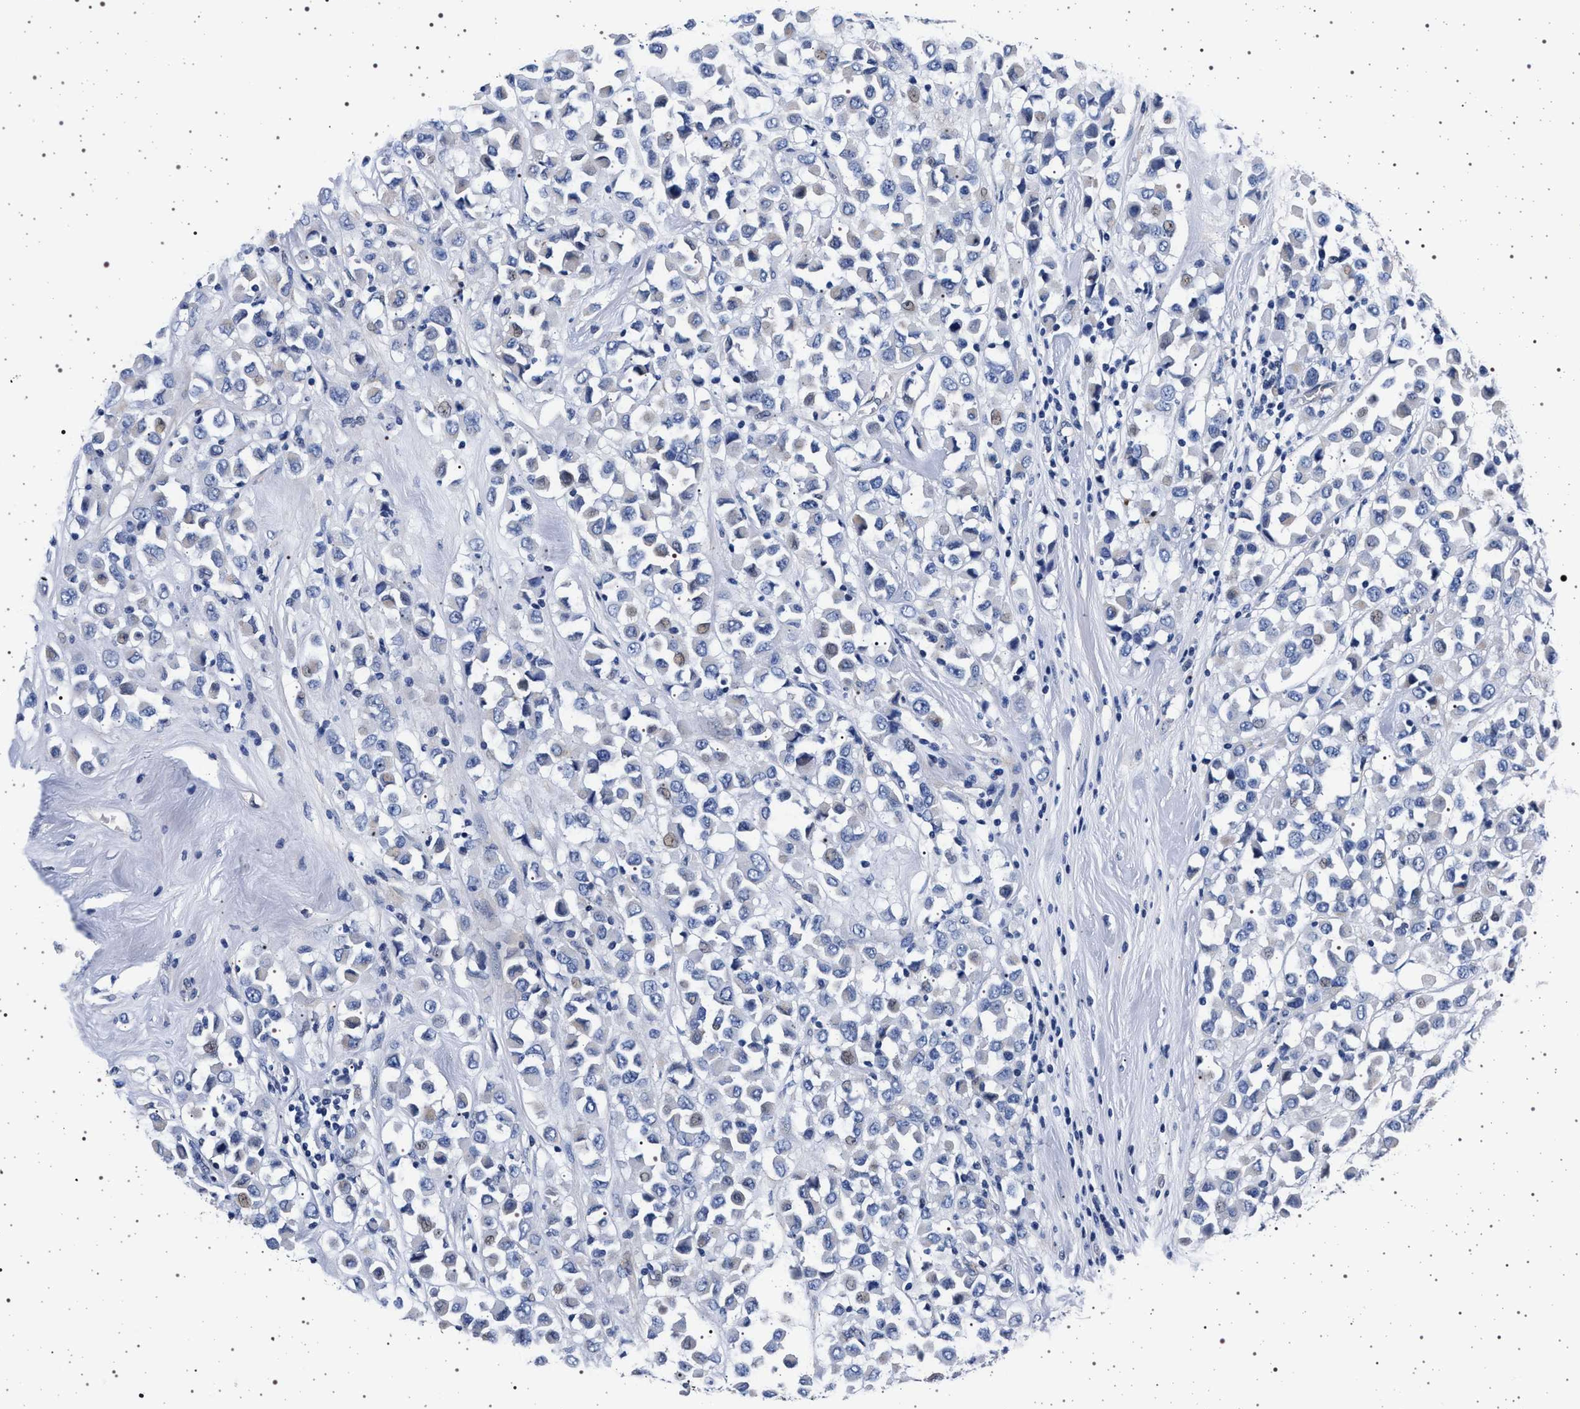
{"staining": {"intensity": "negative", "quantity": "none", "location": "none"}, "tissue": "breast cancer", "cell_type": "Tumor cells", "image_type": "cancer", "snomed": [{"axis": "morphology", "description": "Duct carcinoma"}, {"axis": "topography", "description": "Breast"}], "caption": "Human invasive ductal carcinoma (breast) stained for a protein using immunohistochemistry displays no expression in tumor cells.", "gene": "SLC9A1", "patient": {"sex": "female", "age": 61}}